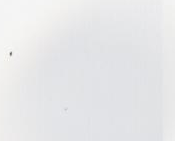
{"staining": {"intensity": "negative", "quantity": "none", "location": "none"}, "tissue": "thyroid cancer", "cell_type": "Tumor cells", "image_type": "cancer", "snomed": [{"axis": "morphology", "description": "Papillary adenocarcinoma, NOS"}, {"axis": "topography", "description": "Thyroid gland"}], "caption": "Tumor cells are negative for brown protein staining in papillary adenocarcinoma (thyroid).", "gene": "INA", "patient": {"sex": "female", "age": 71}}